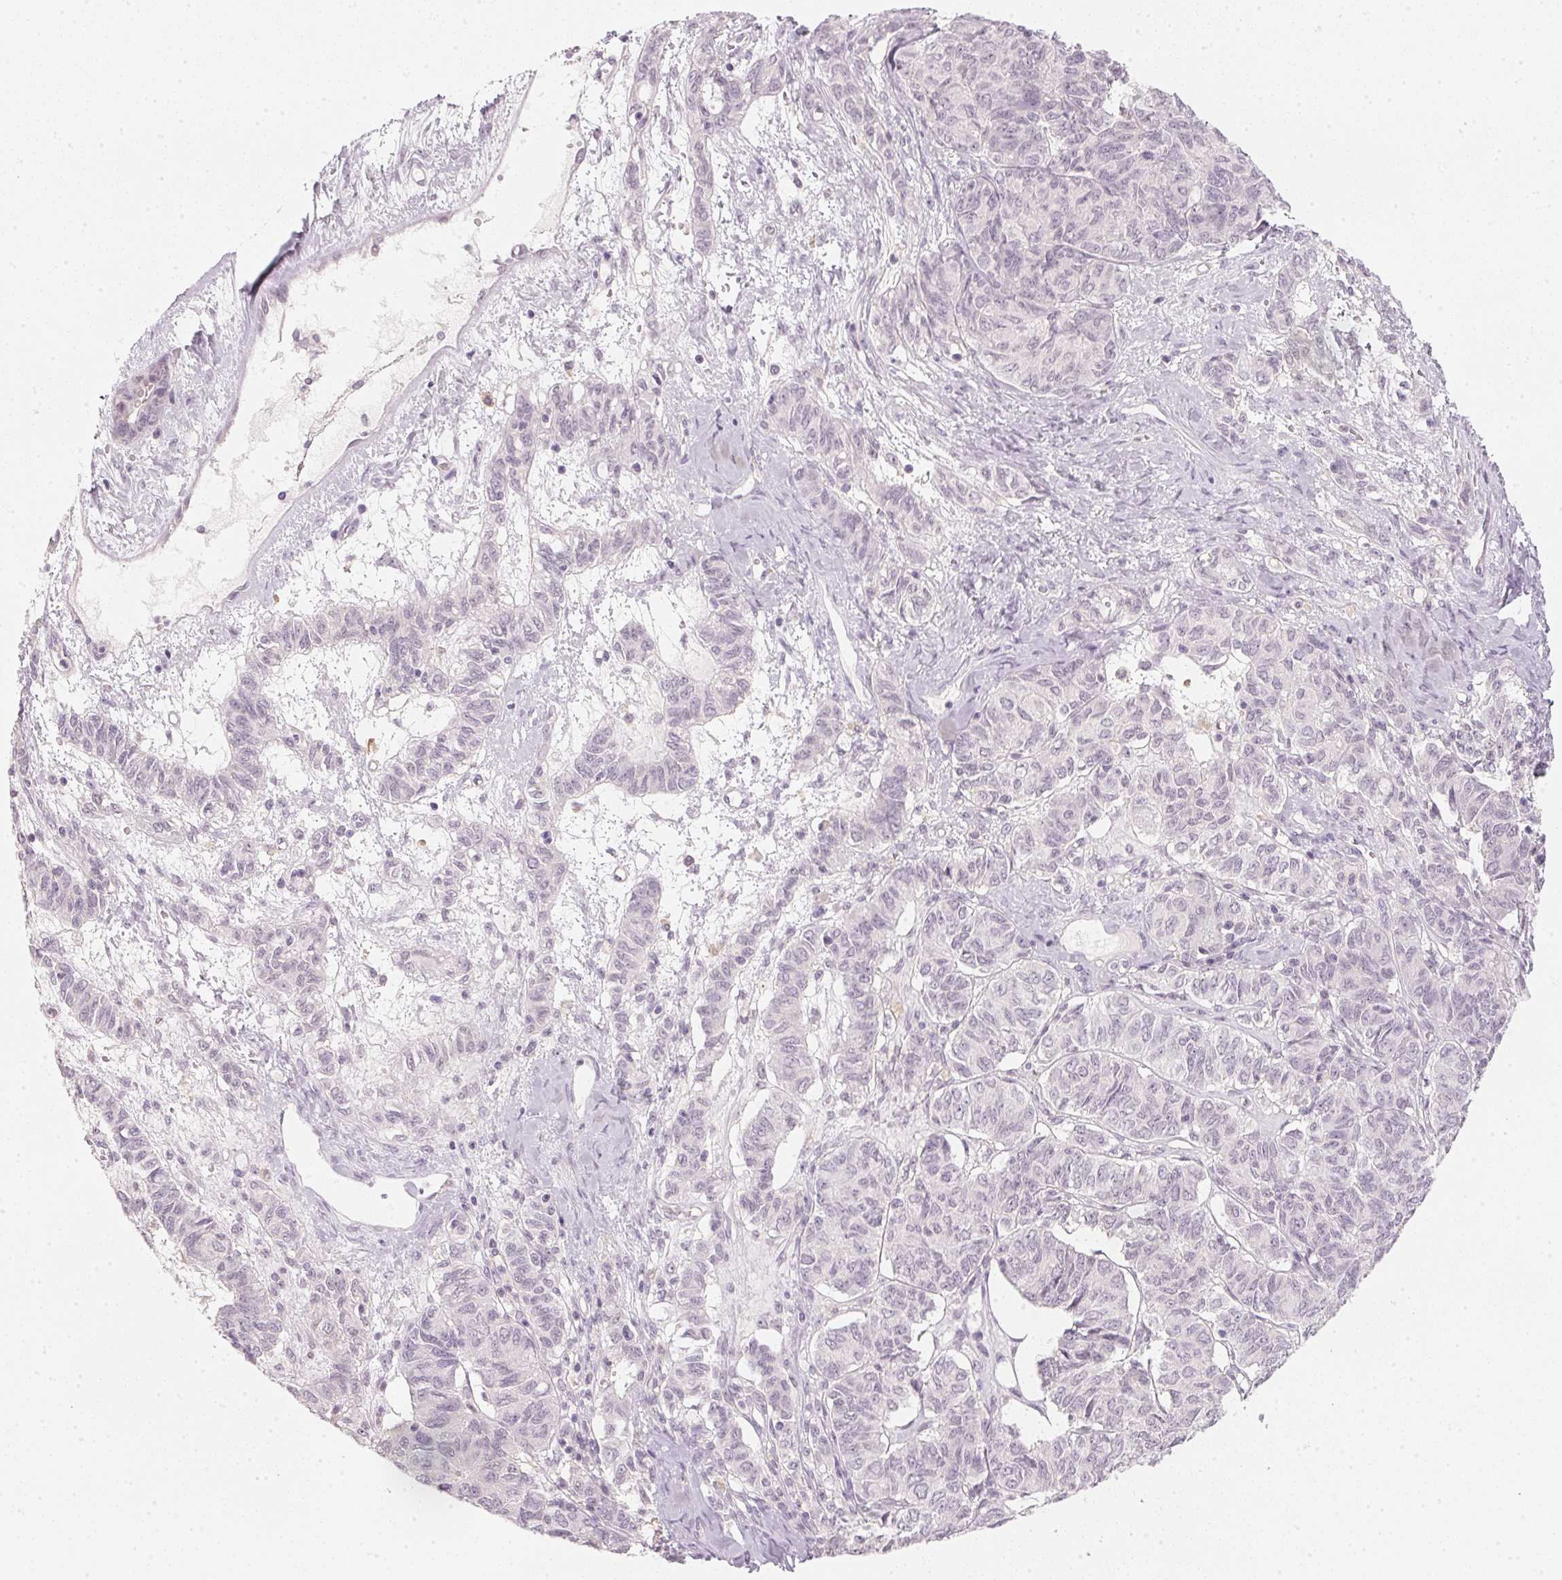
{"staining": {"intensity": "negative", "quantity": "none", "location": "none"}, "tissue": "ovarian cancer", "cell_type": "Tumor cells", "image_type": "cancer", "snomed": [{"axis": "morphology", "description": "Carcinoma, endometroid"}, {"axis": "topography", "description": "Ovary"}], "caption": "The immunohistochemistry photomicrograph has no significant expression in tumor cells of endometroid carcinoma (ovarian) tissue.", "gene": "CFAP276", "patient": {"sex": "female", "age": 80}}